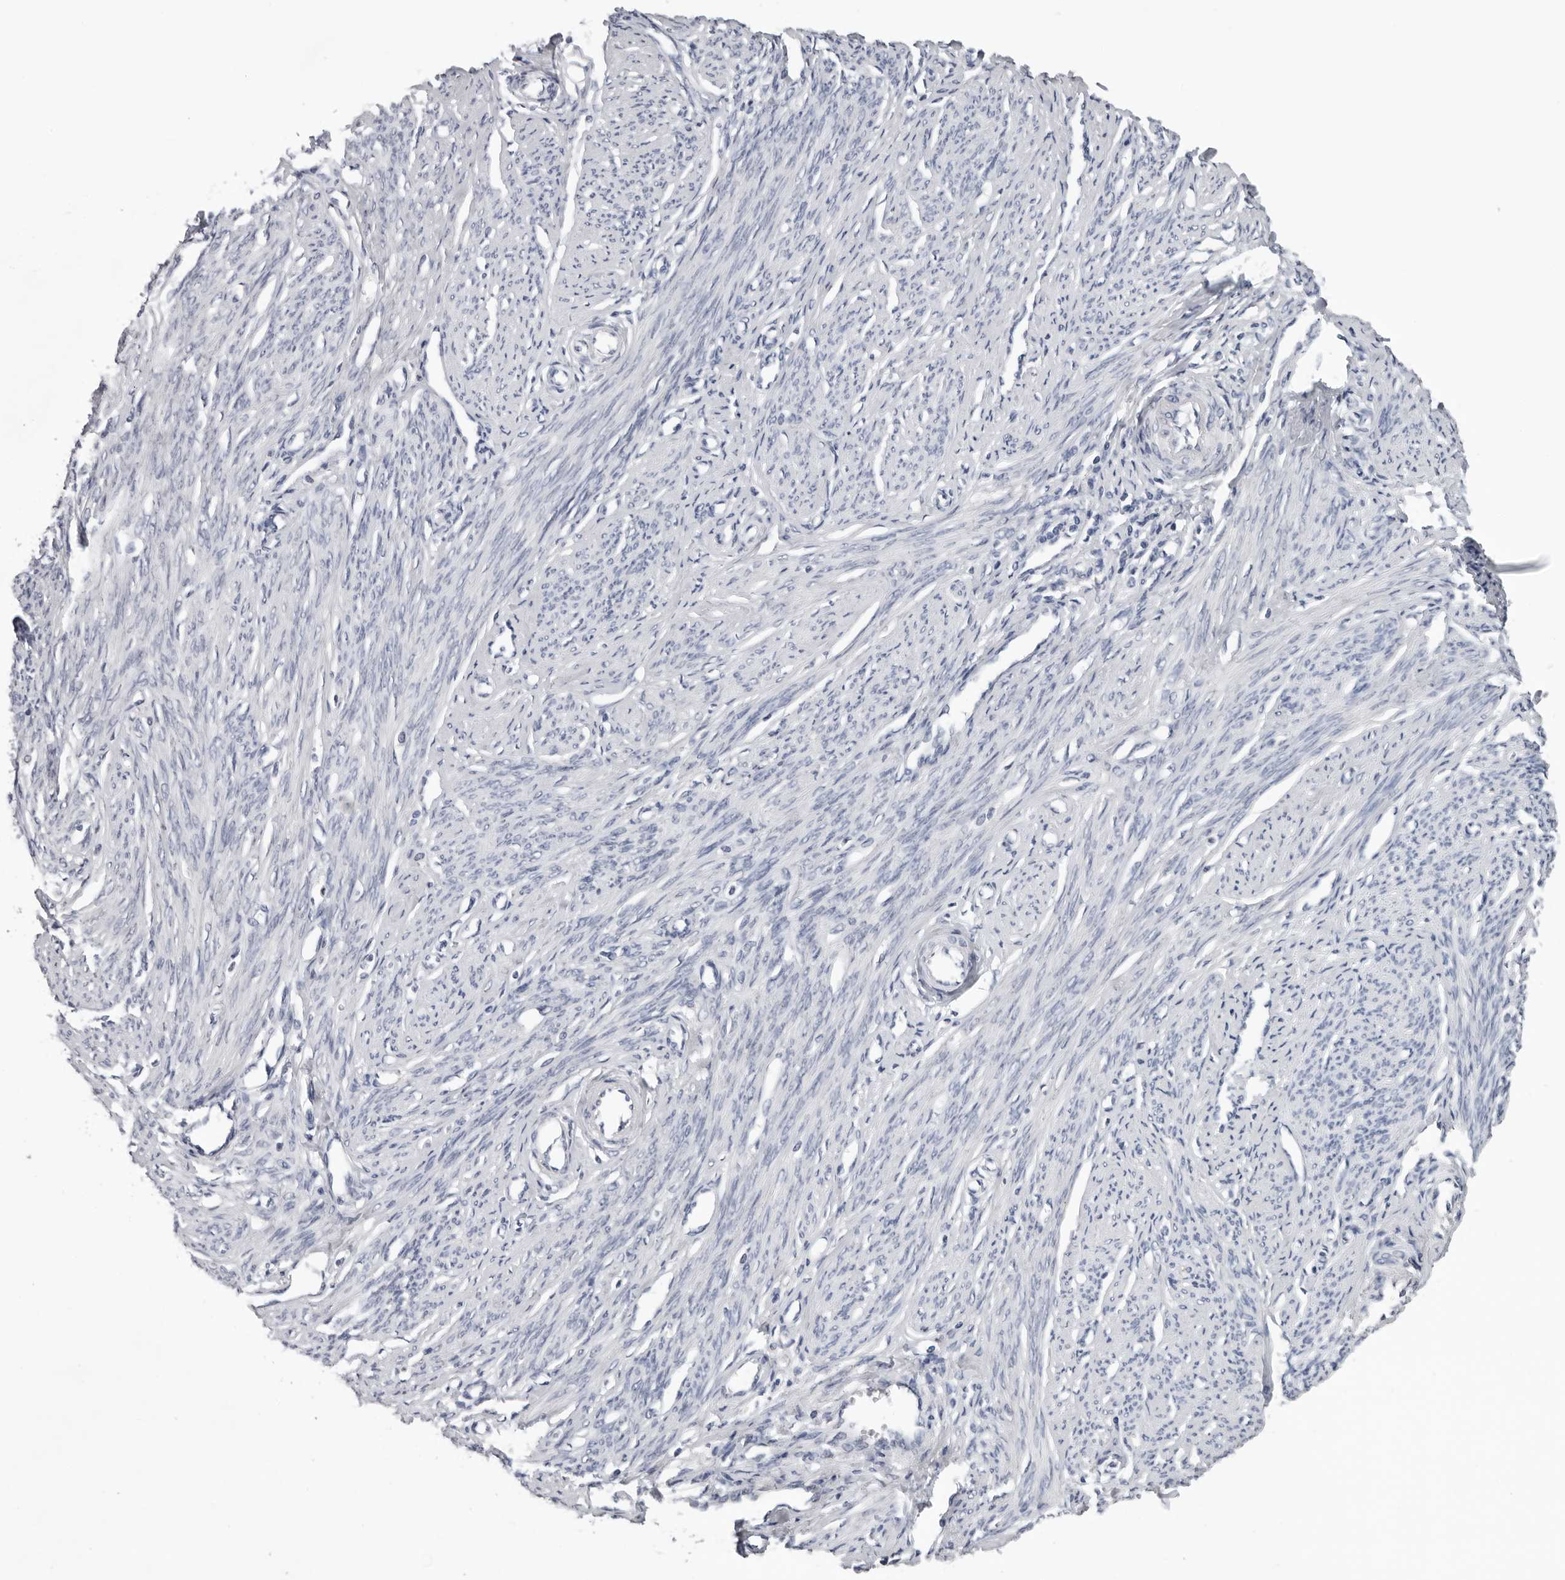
{"staining": {"intensity": "negative", "quantity": "none", "location": "none"}, "tissue": "endometrium", "cell_type": "Cells in endometrial stroma", "image_type": "normal", "snomed": [{"axis": "morphology", "description": "Normal tissue, NOS"}, {"axis": "topography", "description": "Endometrium"}], "caption": "An immunohistochemistry (IHC) histopathology image of normal endometrium is shown. There is no staining in cells in endometrial stroma of endometrium.", "gene": "CPT2", "patient": {"sex": "female", "age": 56}}